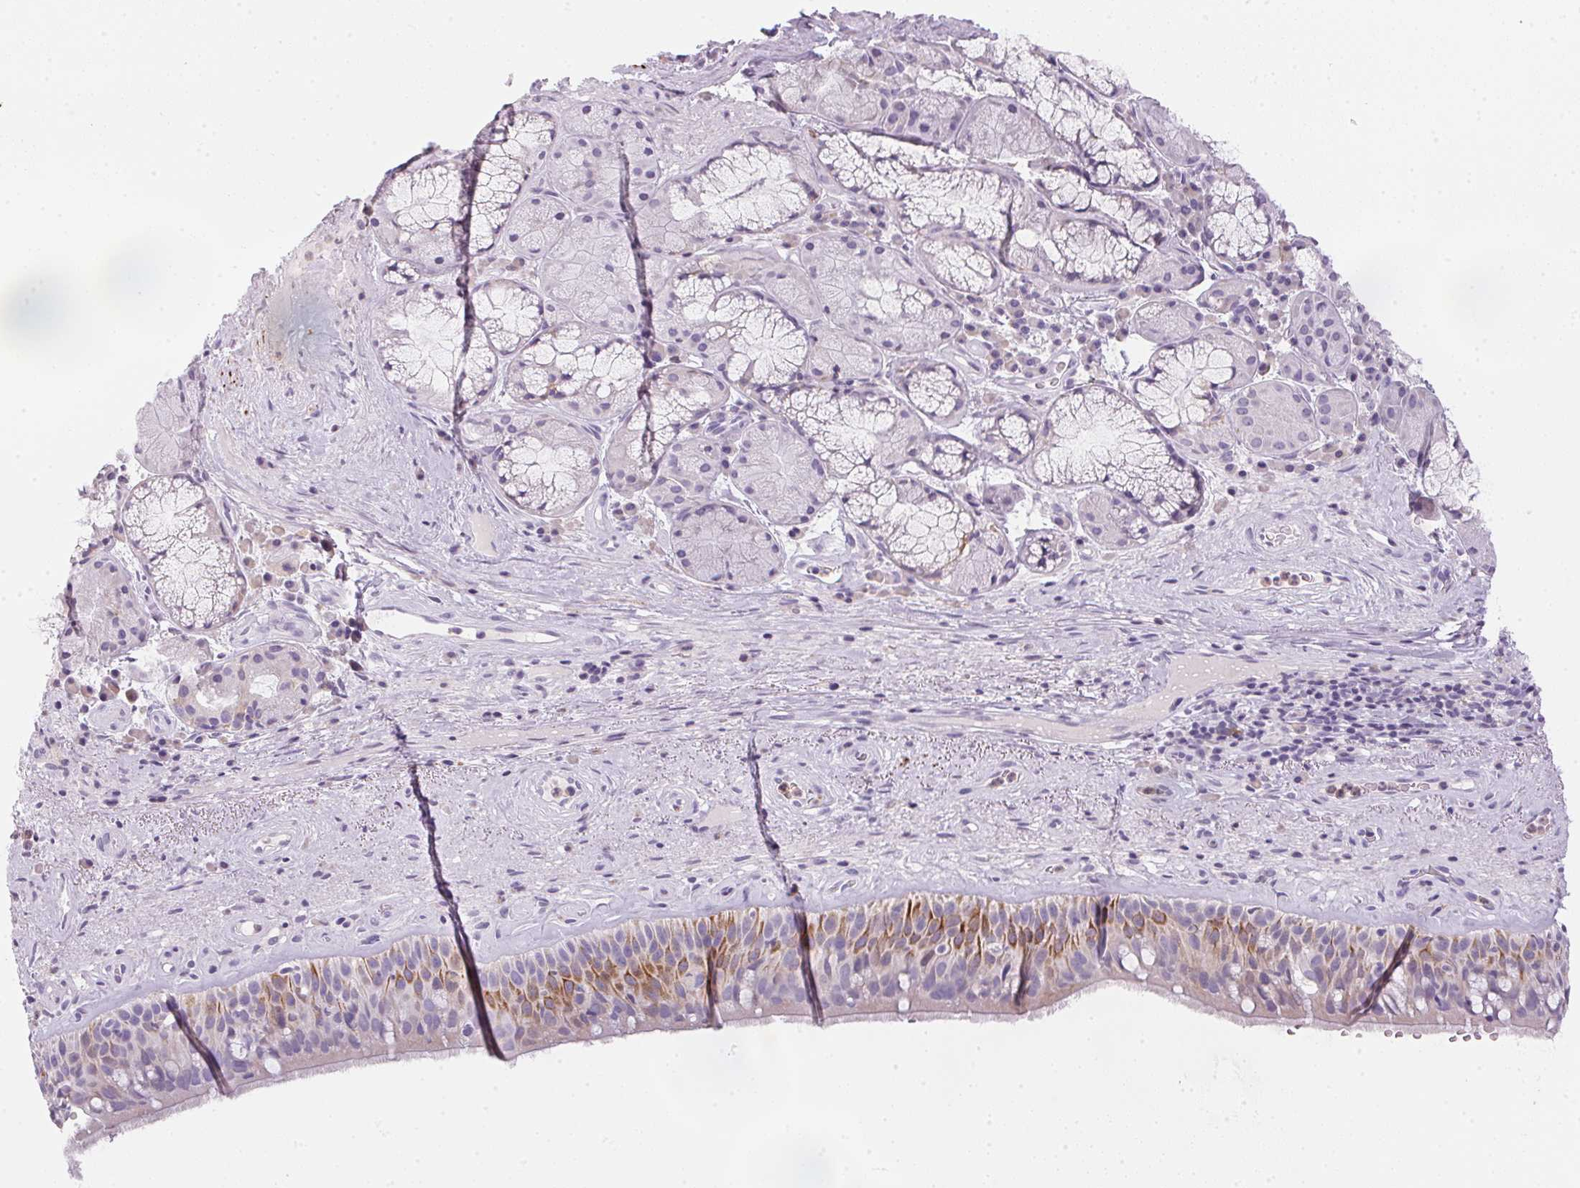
{"staining": {"intensity": "moderate", "quantity": "<25%", "location": "cytoplasmic/membranous"}, "tissue": "bronchus", "cell_type": "Respiratory epithelial cells", "image_type": "normal", "snomed": [{"axis": "morphology", "description": "Normal tissue, NOS"}, {"axis": "topography", "description": "Bronchus"}], "caption": "Immunohistochemical staining of unremarkable bronchus exhibits low levels of moderate cytoplasmic/membranous expression in about <25% of respiratory epithelial cells.", "gene": "ECPAS", "patient": {"sex": "male", "age": 48}}